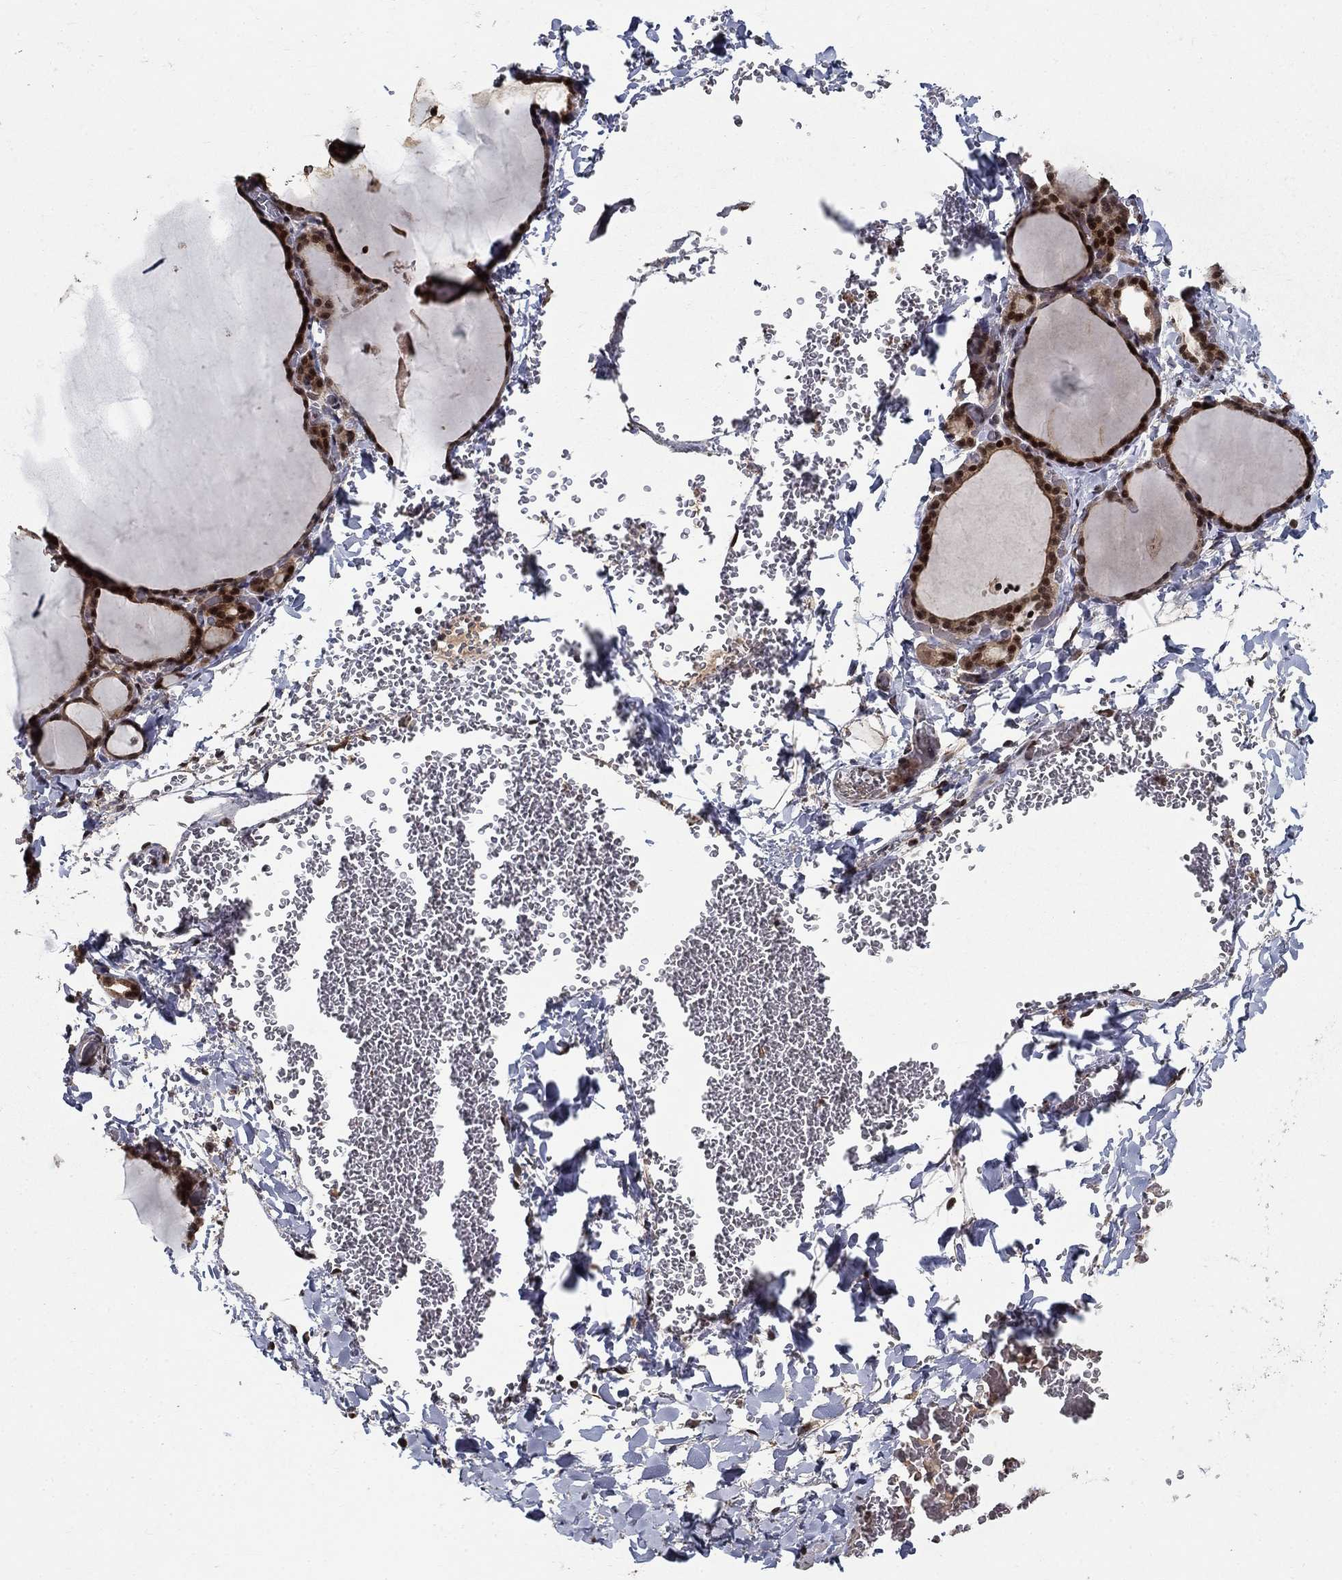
{"staining": {"intensity": "strong", "quantity": ">75%", "location": "nuclear"}, "tissue": "thyroid gland", "cell_type": "Glandular cells", "image_type": "normal", "snomed": [{"axis": "morphology", "description": "Normal tissue, NOS"}, {"axis": "morphology", "description": "Hyperplasia, NOS"}, {"axis": "topography", "description": "Thyroid gland"}], "caption": "Glandular cells display high levels of strong nuclear staining in approximately >75% of cells in unremarkable thyroid gland.", "gene": "CDCA7L", "patient": {"sex": "female", "age": 27}}